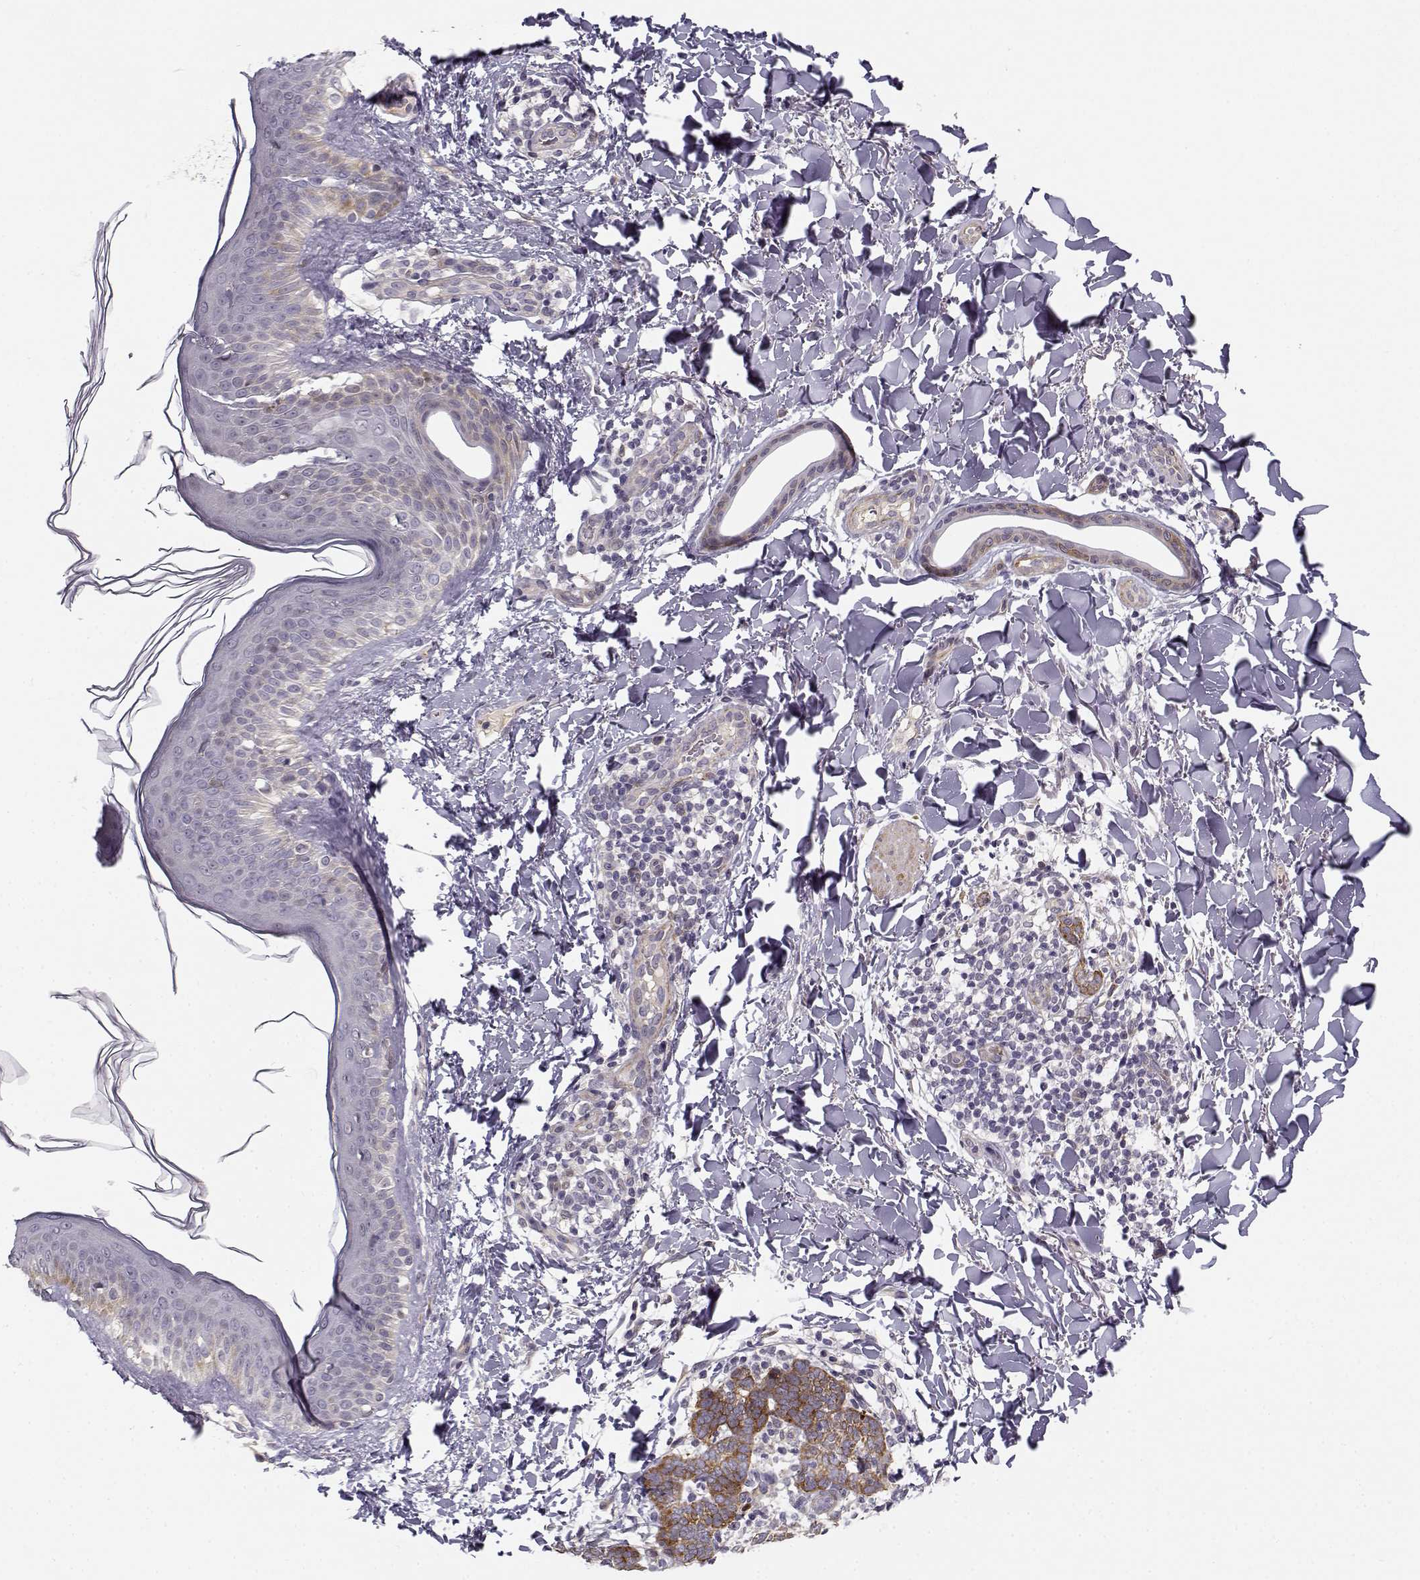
{"staining": {"intensity": "moderate", "quantity": "25%-75%", "location": "cytoplasmic/membranous"}, "tissue": "skin cancer", "cell_type": "Tumor cells", "image_type": "cancer", "snomed": [{"axis": "morphology", "description": "Normal tissue, NOS"}, {"axis": "morphology", "description": "Basal cell carcinoma"}, {"axis": "topography", "description": "Skin"}], "caption": "The histopathology image exhibits immunohistochemical staining of skin cancer. There is moderate cytoplasmic/membranous expression is present in approximately 25%-75% of tumor cells.", "gene": "RGS9BP", "patient": {"sex": "male", "age": 46}}